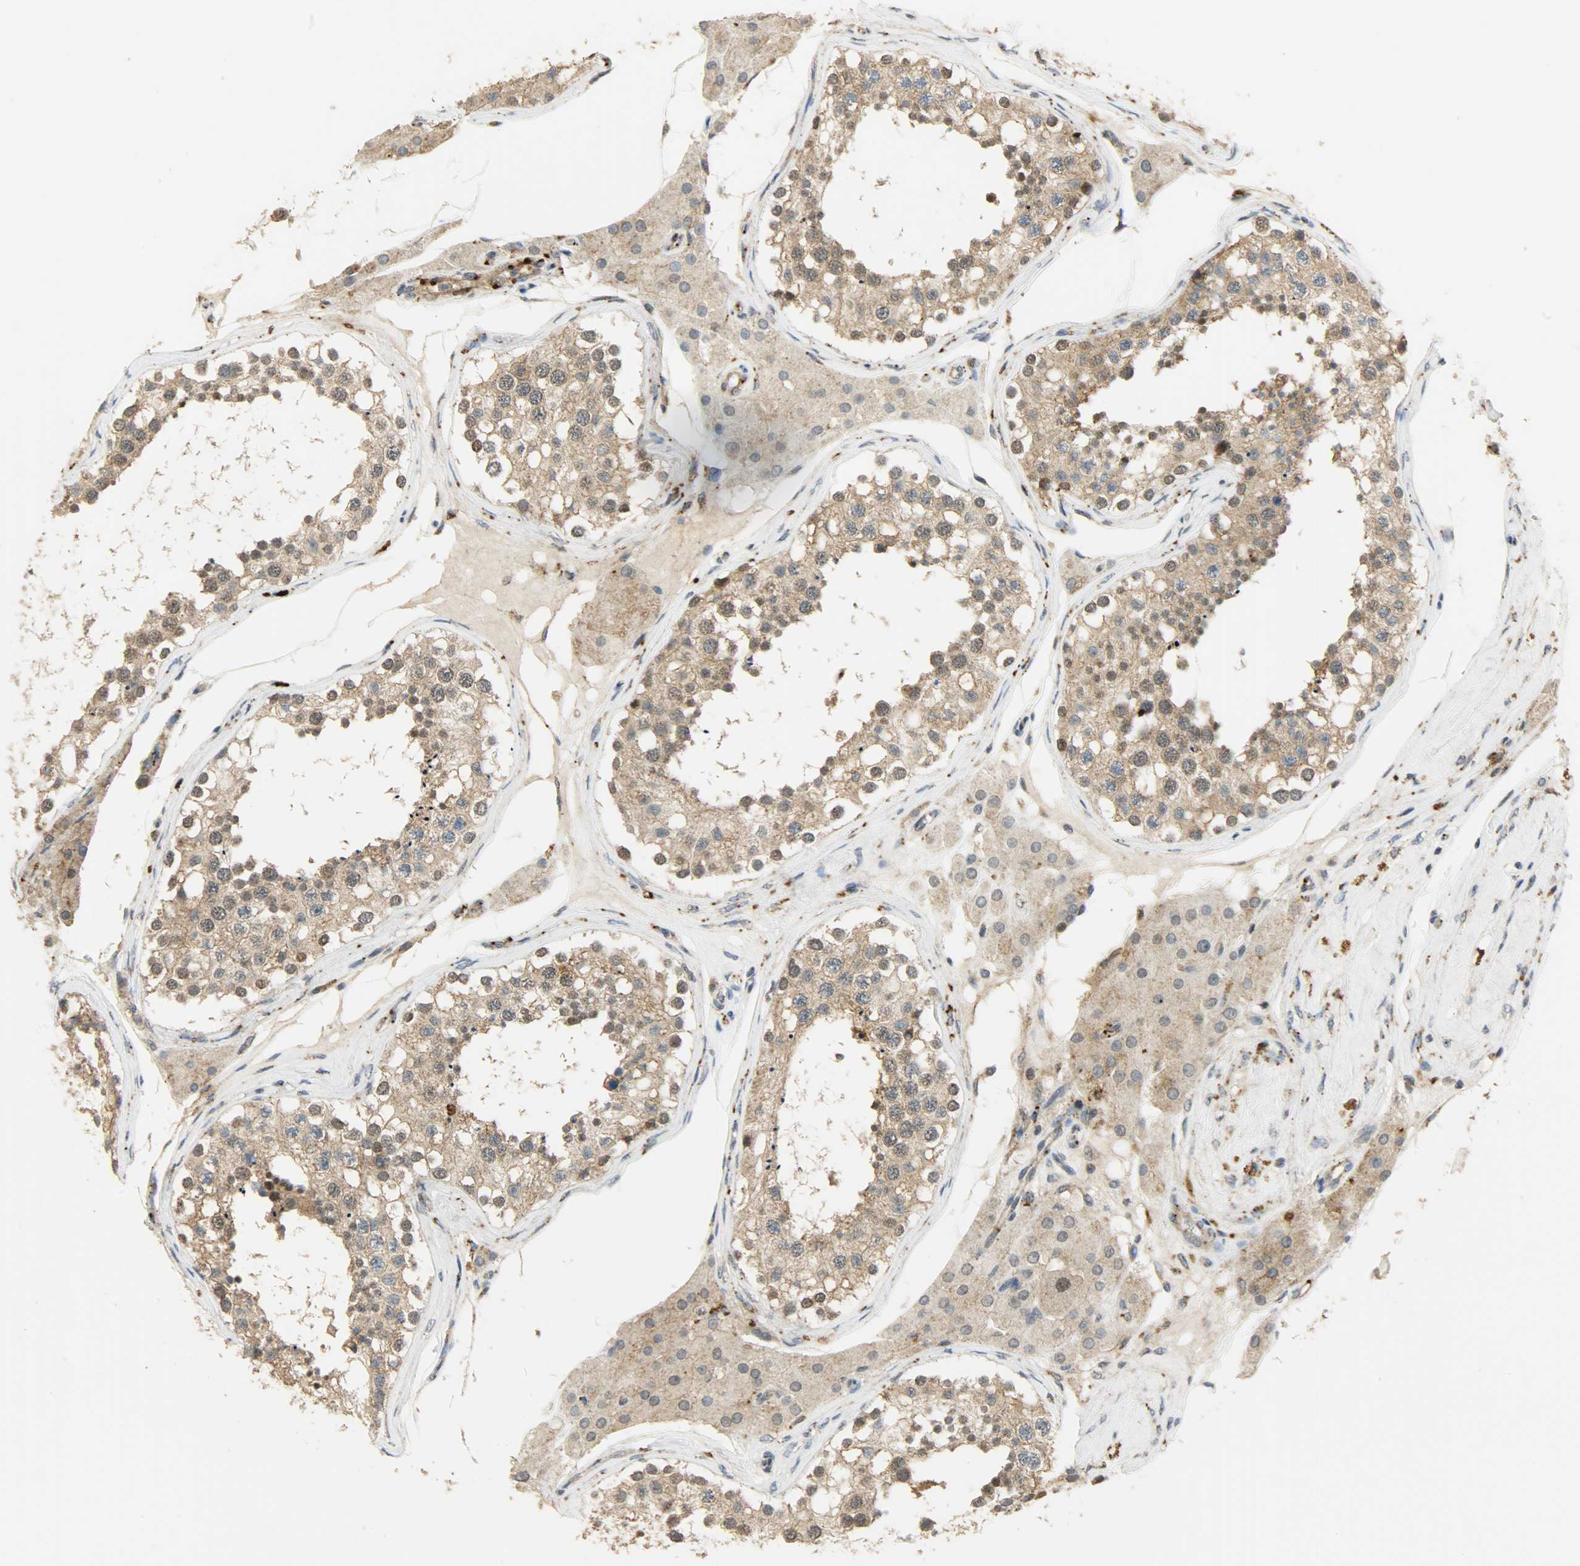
{"staining": {"intensity": "strong", "quantity": ">75%", "location": "cytoplasmic/membranous,nuclear"}, "tissue": "testis", "cell_type": "Cells in seminiferous ducts", "image_type": "normal", "snomed": [{"axis": "morphology", "description": "Normal tissue, NOS"}, {"axis": "topography", "description": "Testis"}], "caption": "The image exhibits a brown stain indicating the presence of a protein in the cytoplasmic/membranous,nuclear of cells in seminiferous ducts in testis. The protein is stained brown, and the nuclei are stained in blue (DAB (3,3'-diaminobenzidine) IHC with brightfield microscopy, high magnification).", "gene": "GIT2", "patient": {"sex": "male", "age": 68}}